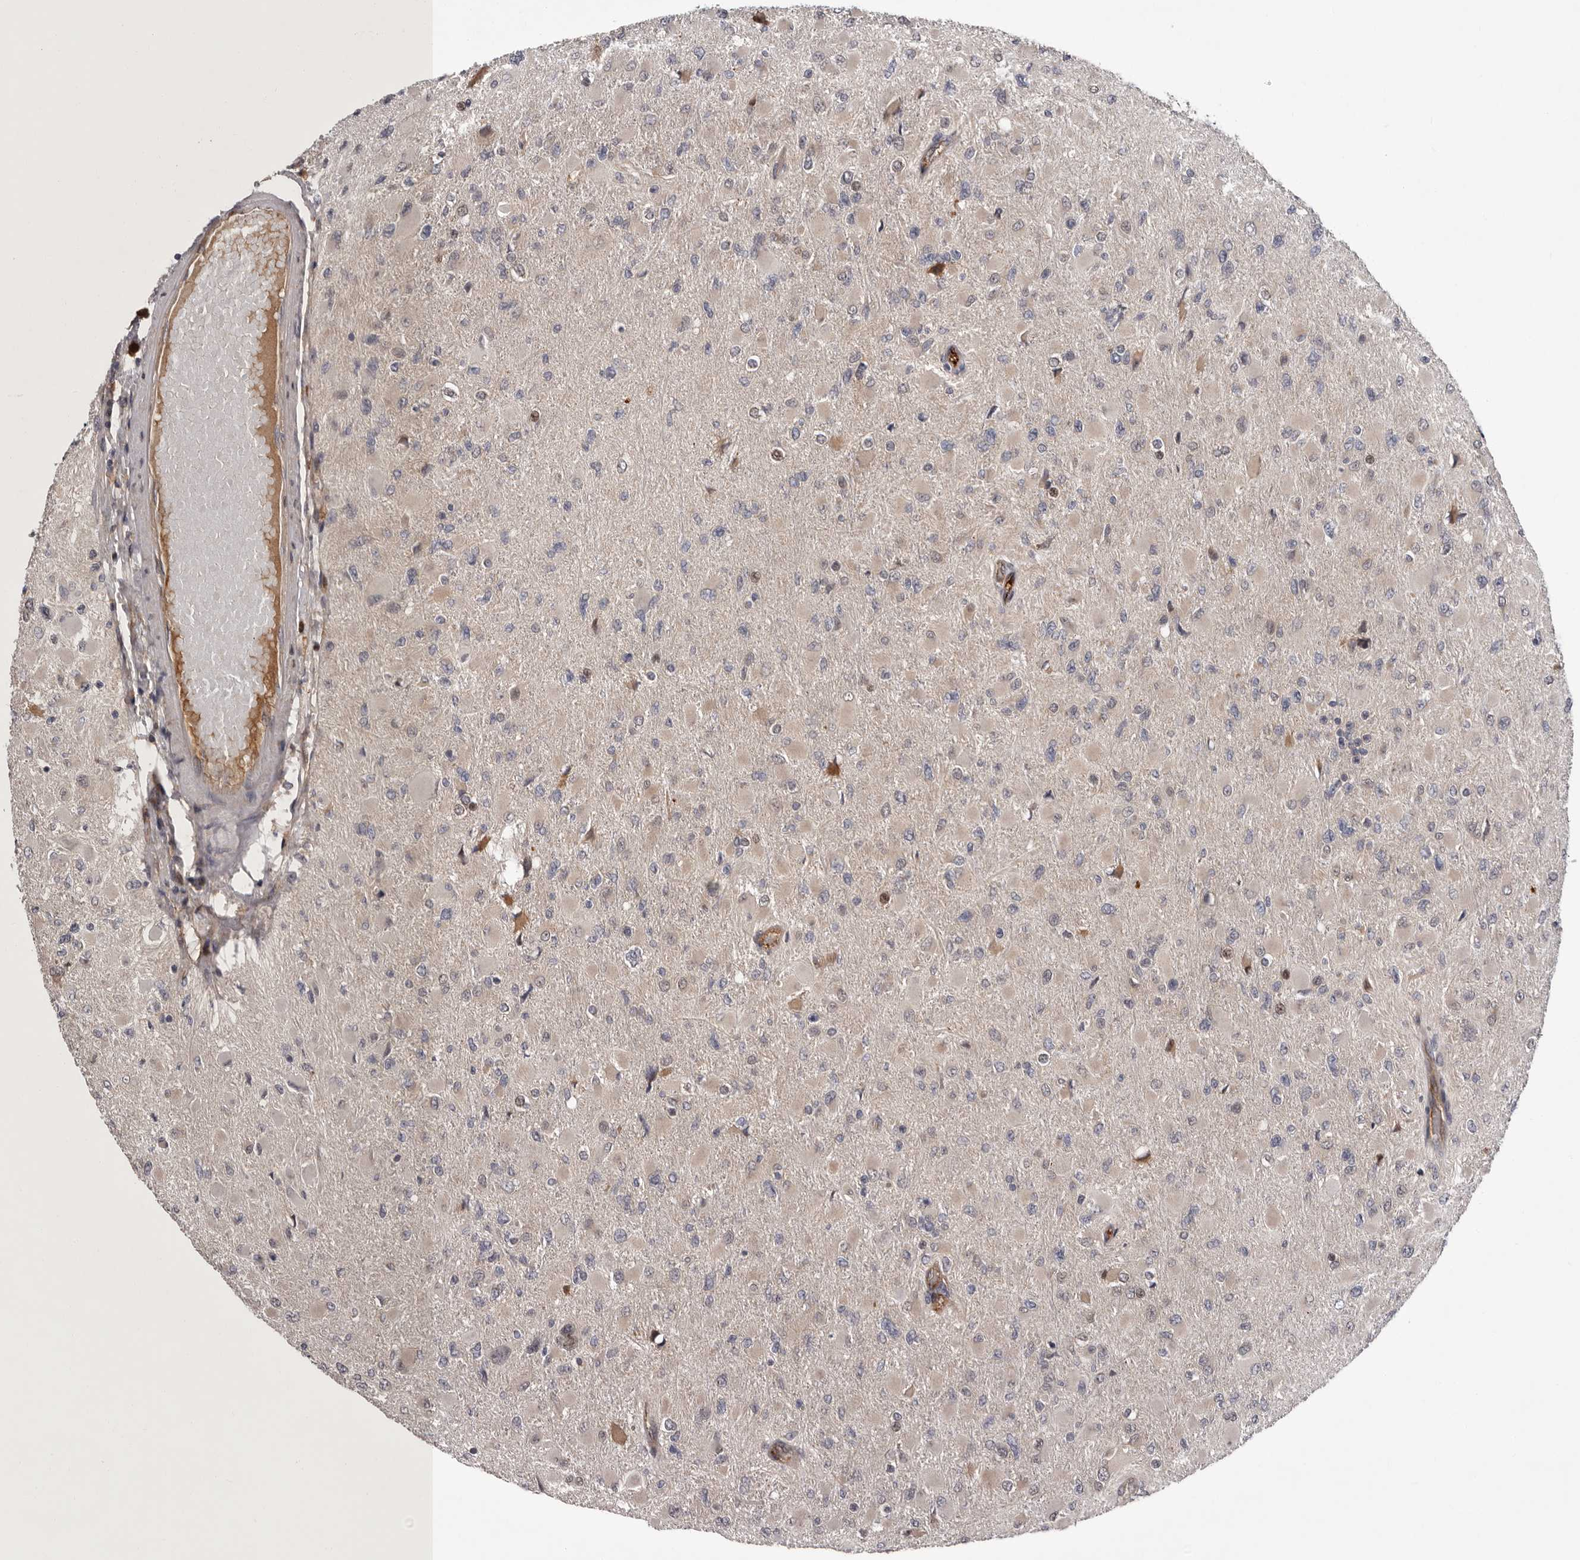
{"staining": {"intensity": "weak", "quantity": "<25%", "location": "cytoplasmic/membranous,nuclear"}, "tissue": "glioma", "cell_type": "Tumor cells", "image_type": "cancer", "snomed": [{"axis": "morphology", "description": "Glioma, malignant, High grade"}, {"axis": "topography", "description": "Cerebral cortex"}], "caption": "This is an immunohistochemistry photomicrograph of human glioma. There is no positivity in tumor cells.", "gene": "MED8", "patient": {"sex": "female", "age": 36}}